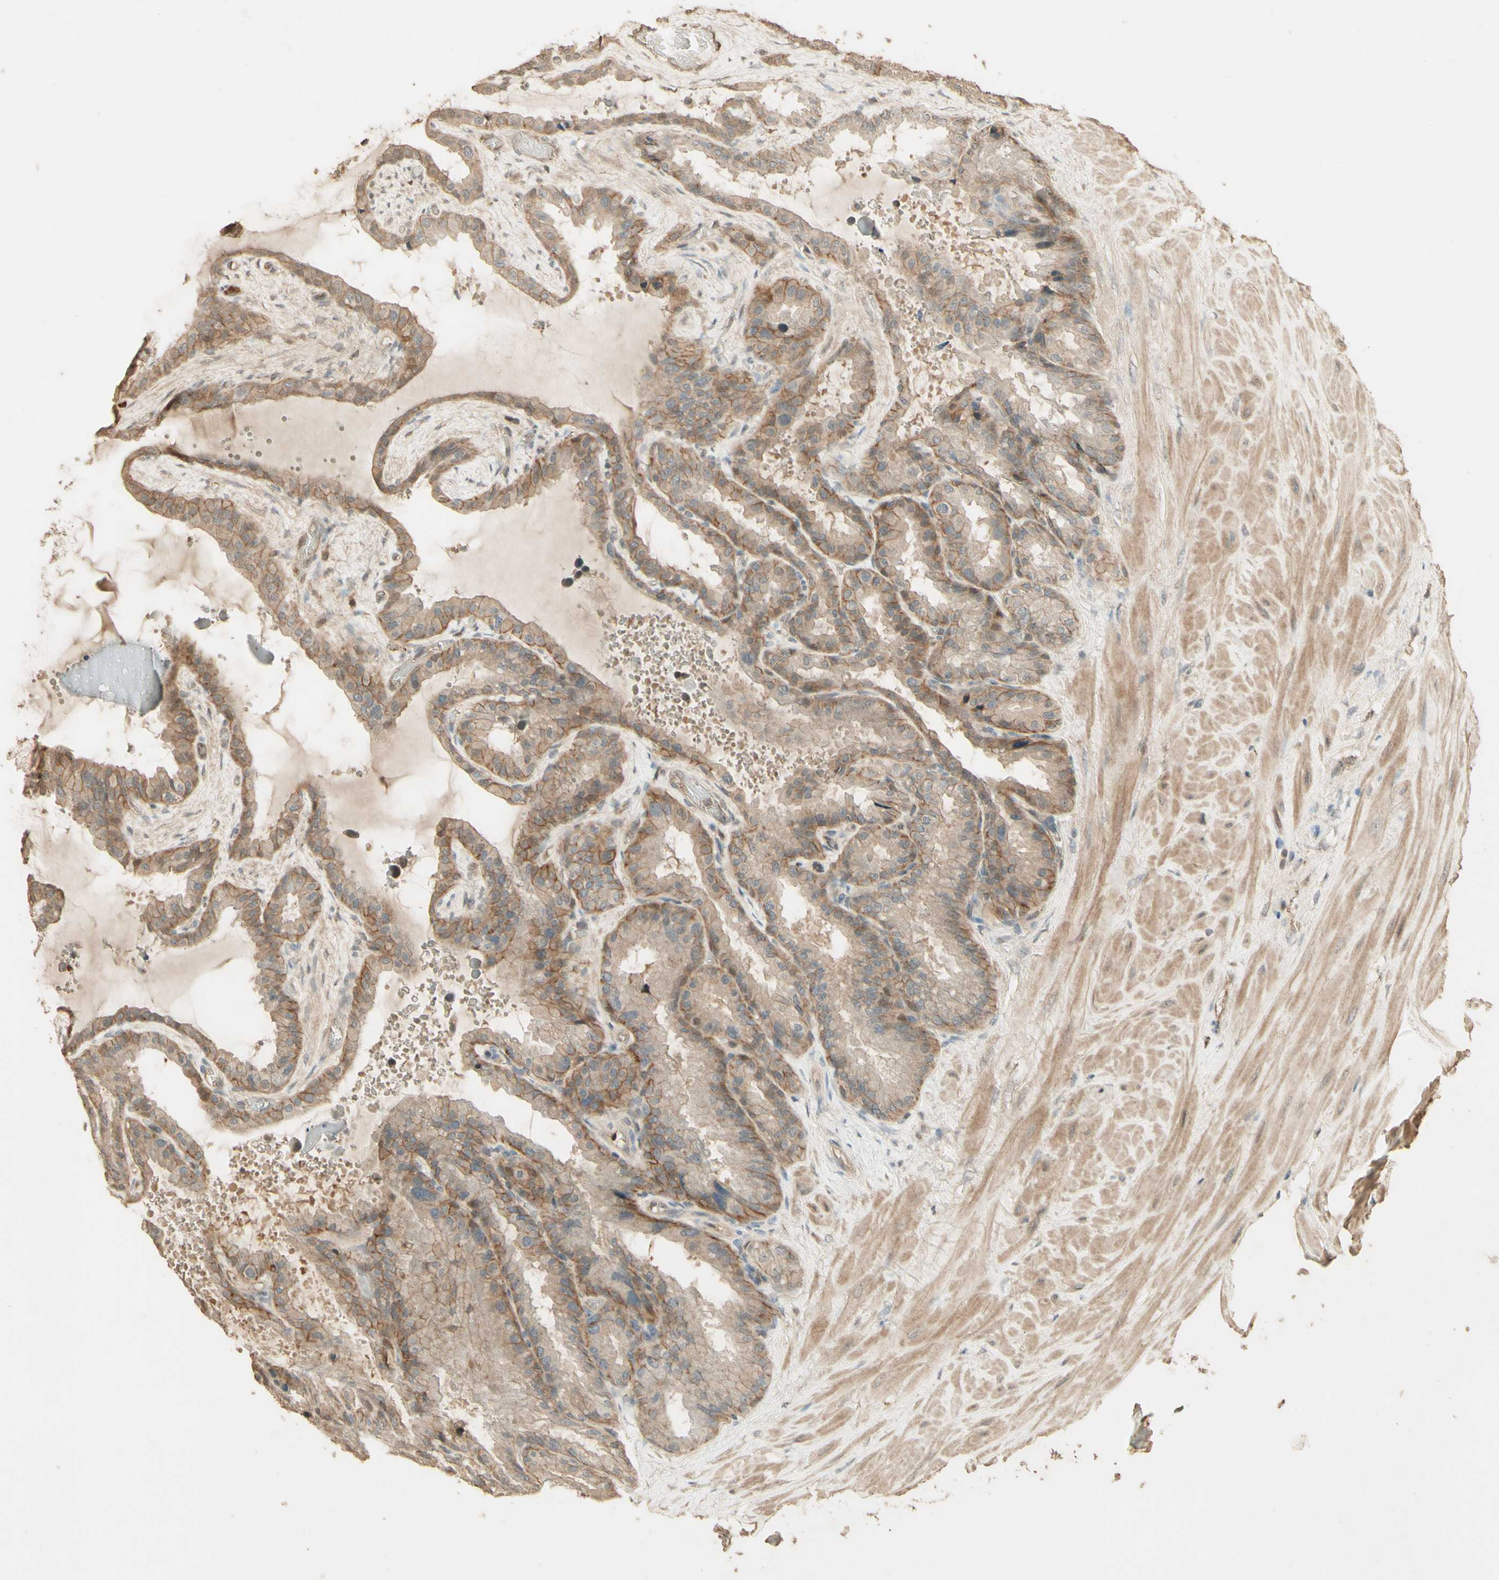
{"staining": {"intensity": "moderate", "quantity": ">75%", "location": "cytoplasmic/membranous"}, "tissue": "seminal vesicle", "cell_type": "Glandular cells", "image_type": "normal", "snomed": [{"axis": "morphology", "description": "Normal tissue, NOS"}, {"axis": "topography", "description": "Seminal veicle"}], "caption": "A high-resolution micrograph shows IHC staining of unremarkable seminal vesicle, which demonstrates moderate cytoplasmic/membranous positivity in approximately >75% of glandular cells.", "gene": "SMAD9", "patient": {"sex": "male", "age": 46}}